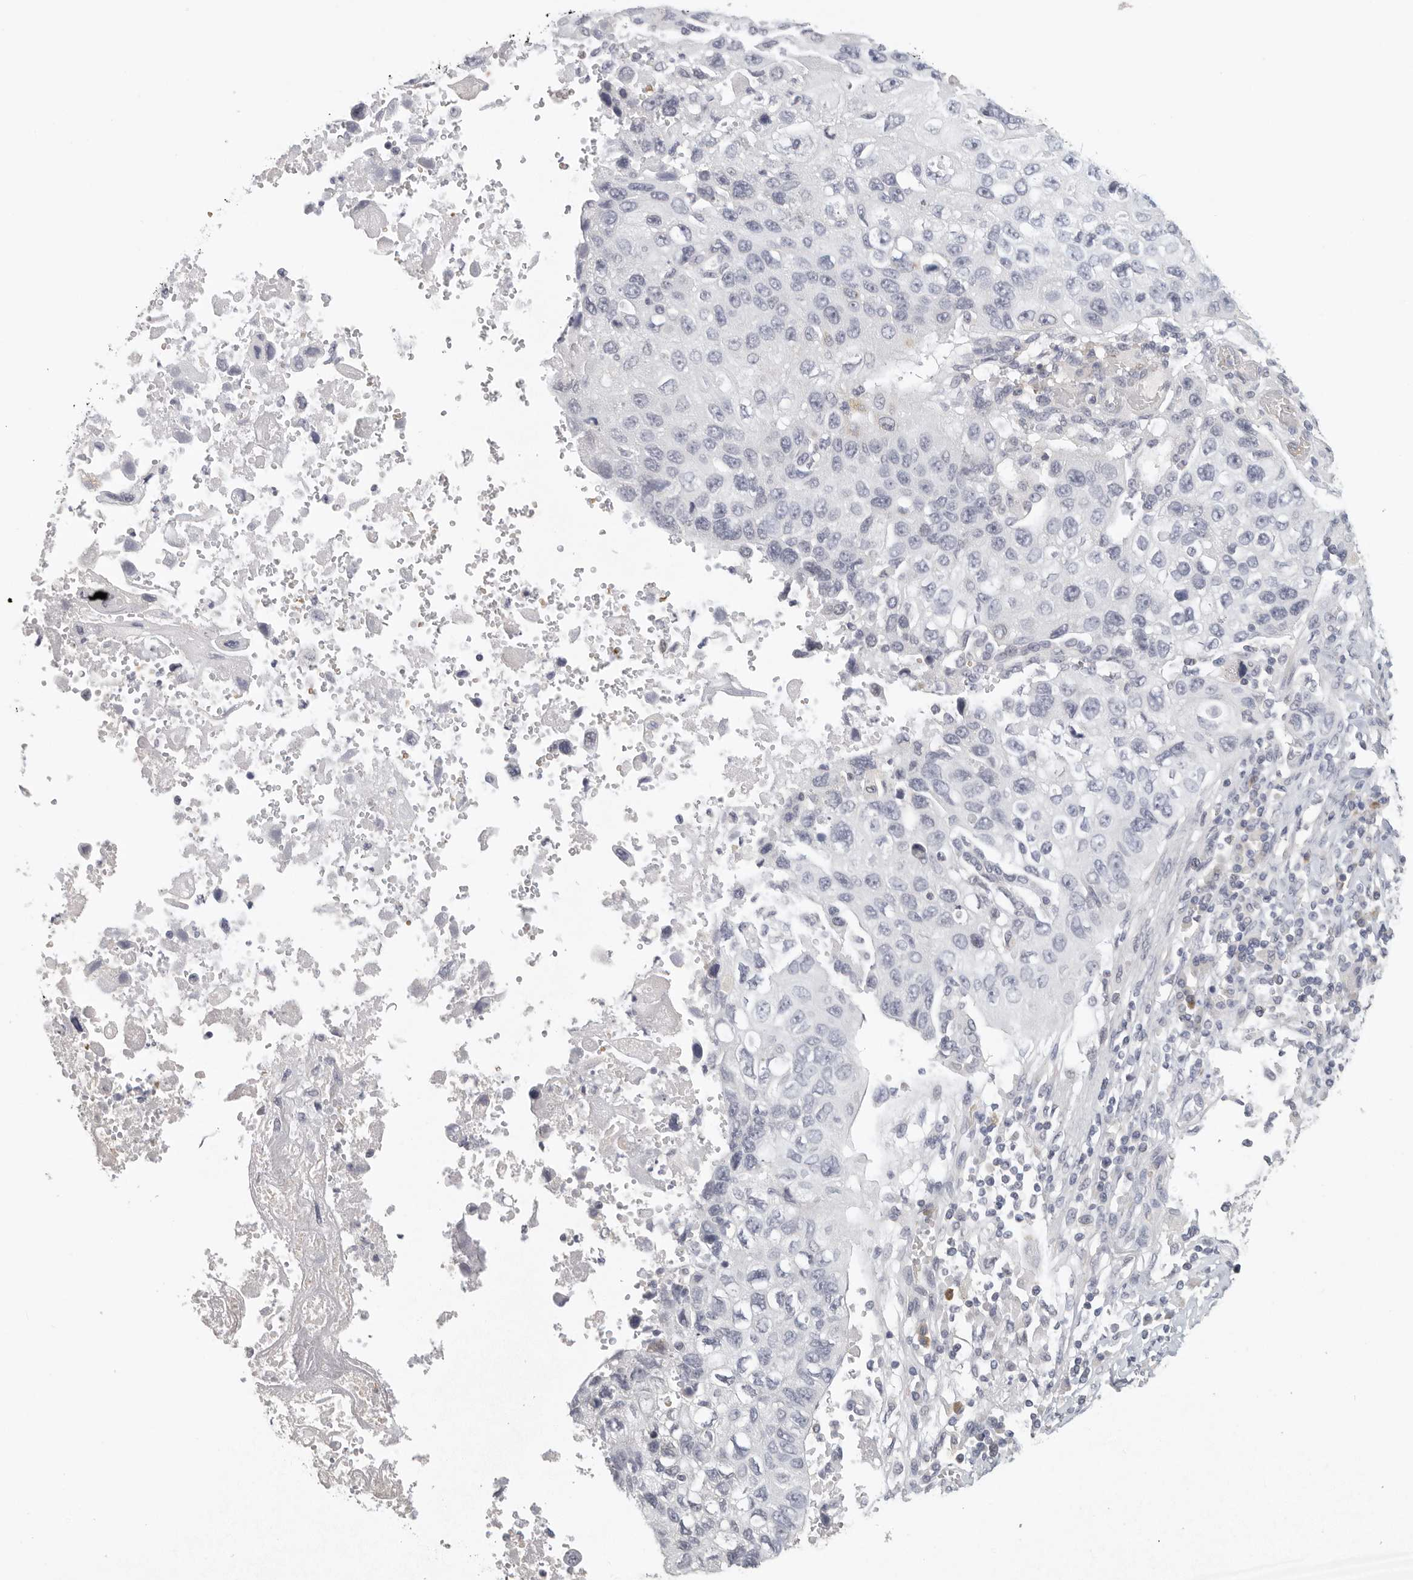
{"staining": {"intensity": "negative", "quantity": "none", "location": "none"}, "tissue": "lung cancer", "cell_type": "Tumor cells", "image_type": "cancer", "snomed": [{"axis": "morphology", "description": "Squamous cell carcinoma, NOS"}, {"axis": "topography", "description": "Lung"}], "caption": "Immunohistochemistry of human lung squamous cell carcinoma displays no positivity in tumor cells.", "gene": "DNAJC11", "patient": {"sex": "male", "age": 61}}